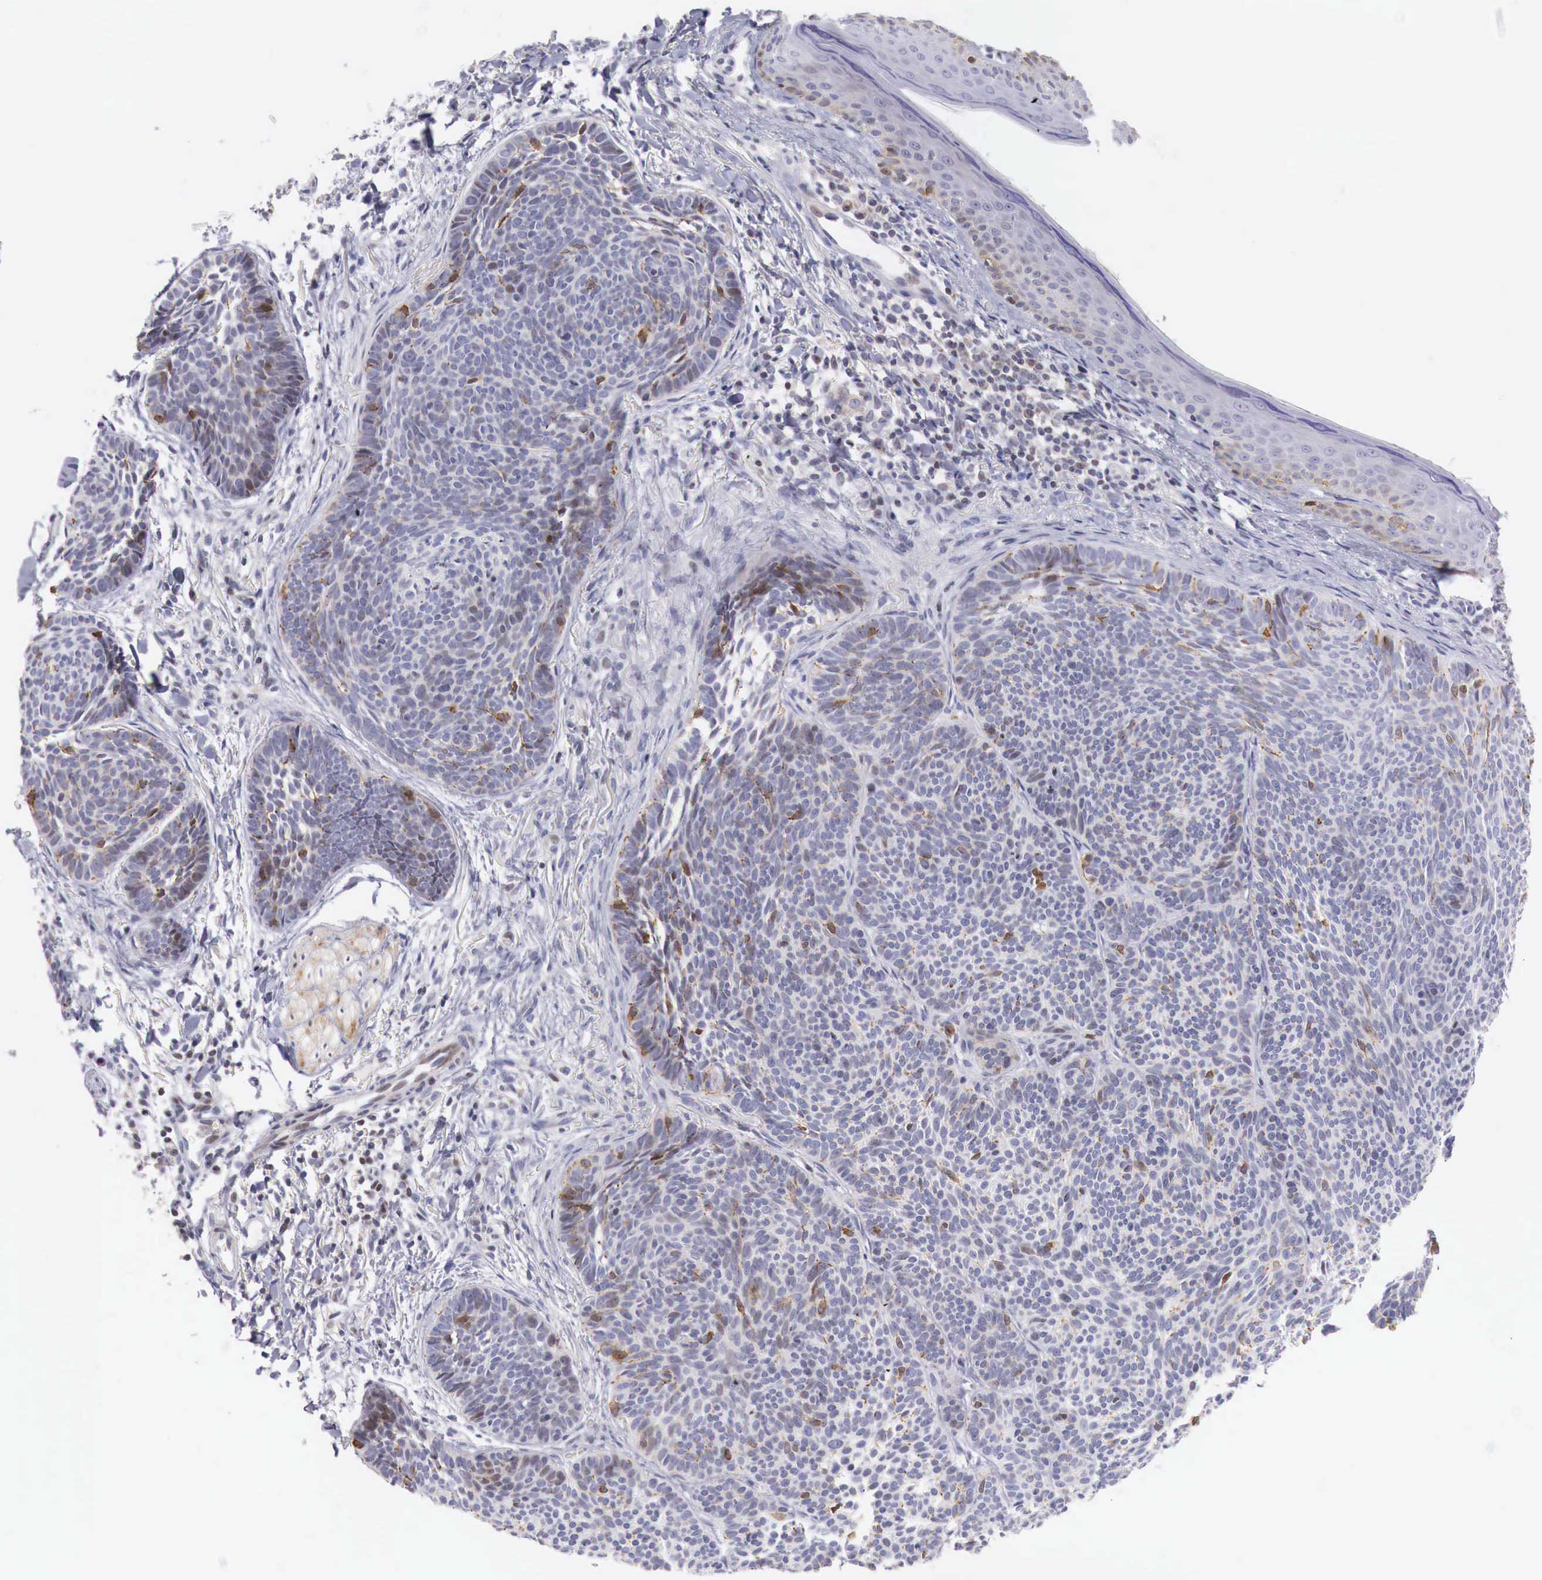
{"staining": {"intensity": "moderate", "quantity": "25%-75%", "location": "nuclear"}, "tissue": "skin cancer", "cell_type": "Tumor cells", "image_type": "cancer", "snomed": [{"axis": "morphology", "description": "Basal cell carcinoma"}, {"axis": "topography", "description": "Skin"}], "caption": "This is a photomicrograph of immunohistochemistry staining of basal cell carcinoma (skin), which shows moderate positivity in the nuclear of tumor cells.", "gene": "CLCN5", "patient": {"sex": "female", "age": 62}}